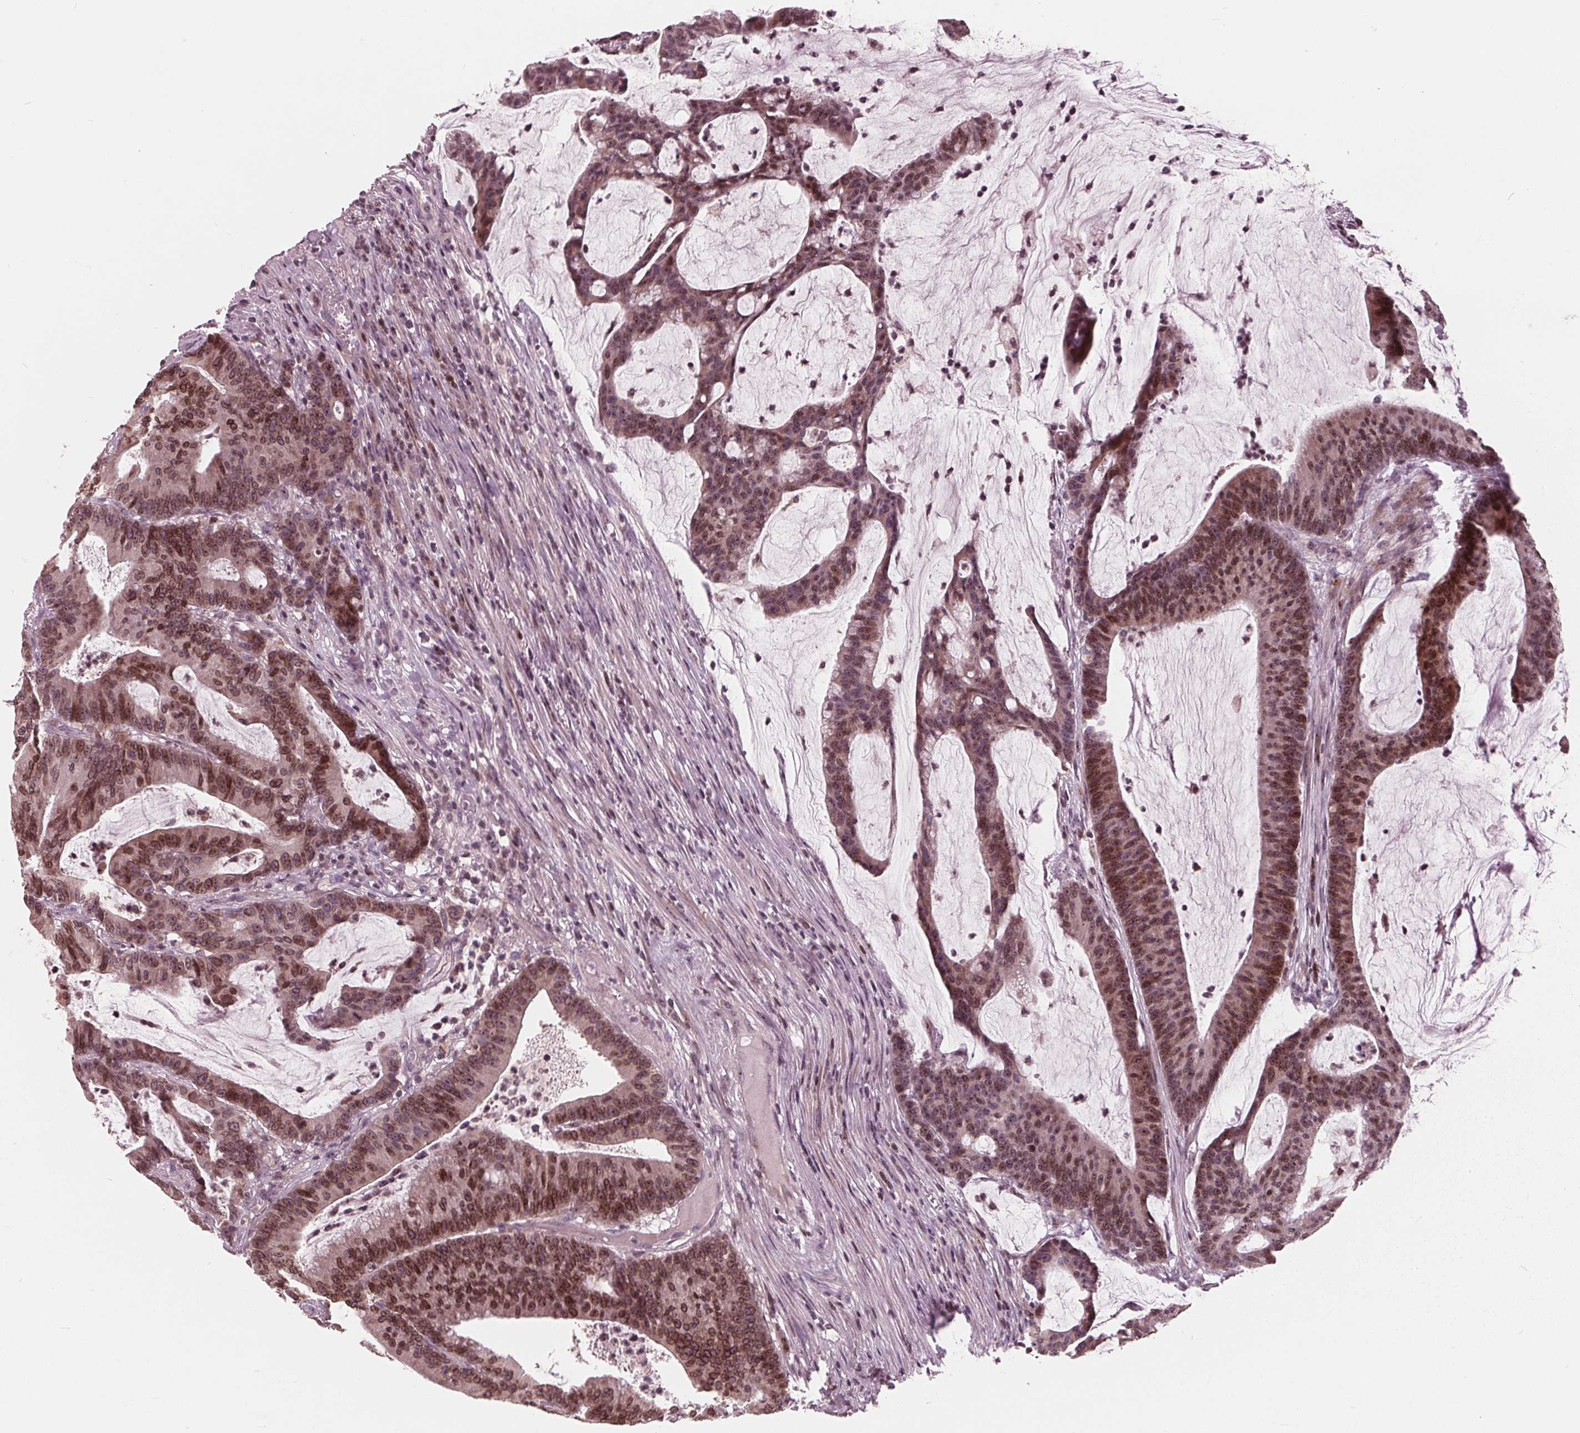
{"staining": {"intensity": "moderate", "quantity": ">75%", "location": "cytoplasmic/membranous,nuclear"}, "tissue": "colorectal cancer", "cell_type": "Tumor cells", "image_type": "cancer", "snomed": [{"axis": "morphology", "description": "Adenocarcinoma, NOS"}, {"axis": "topography", "description": "Colon"}], "caption": "Immunohistochemistry histopathology image of neoplastic tissue: colorectal adenocarcinoma stained using immunohistochemistry displays medium levels of moderate protein expression localized specifically in the cytoplasmic/membranous and nuclear of tumor cells, appearing as a cytoplasmic/membranous and nuclear brown color.", "gene": "NUP210", "patient": {"sex": "female", "age": 78}}